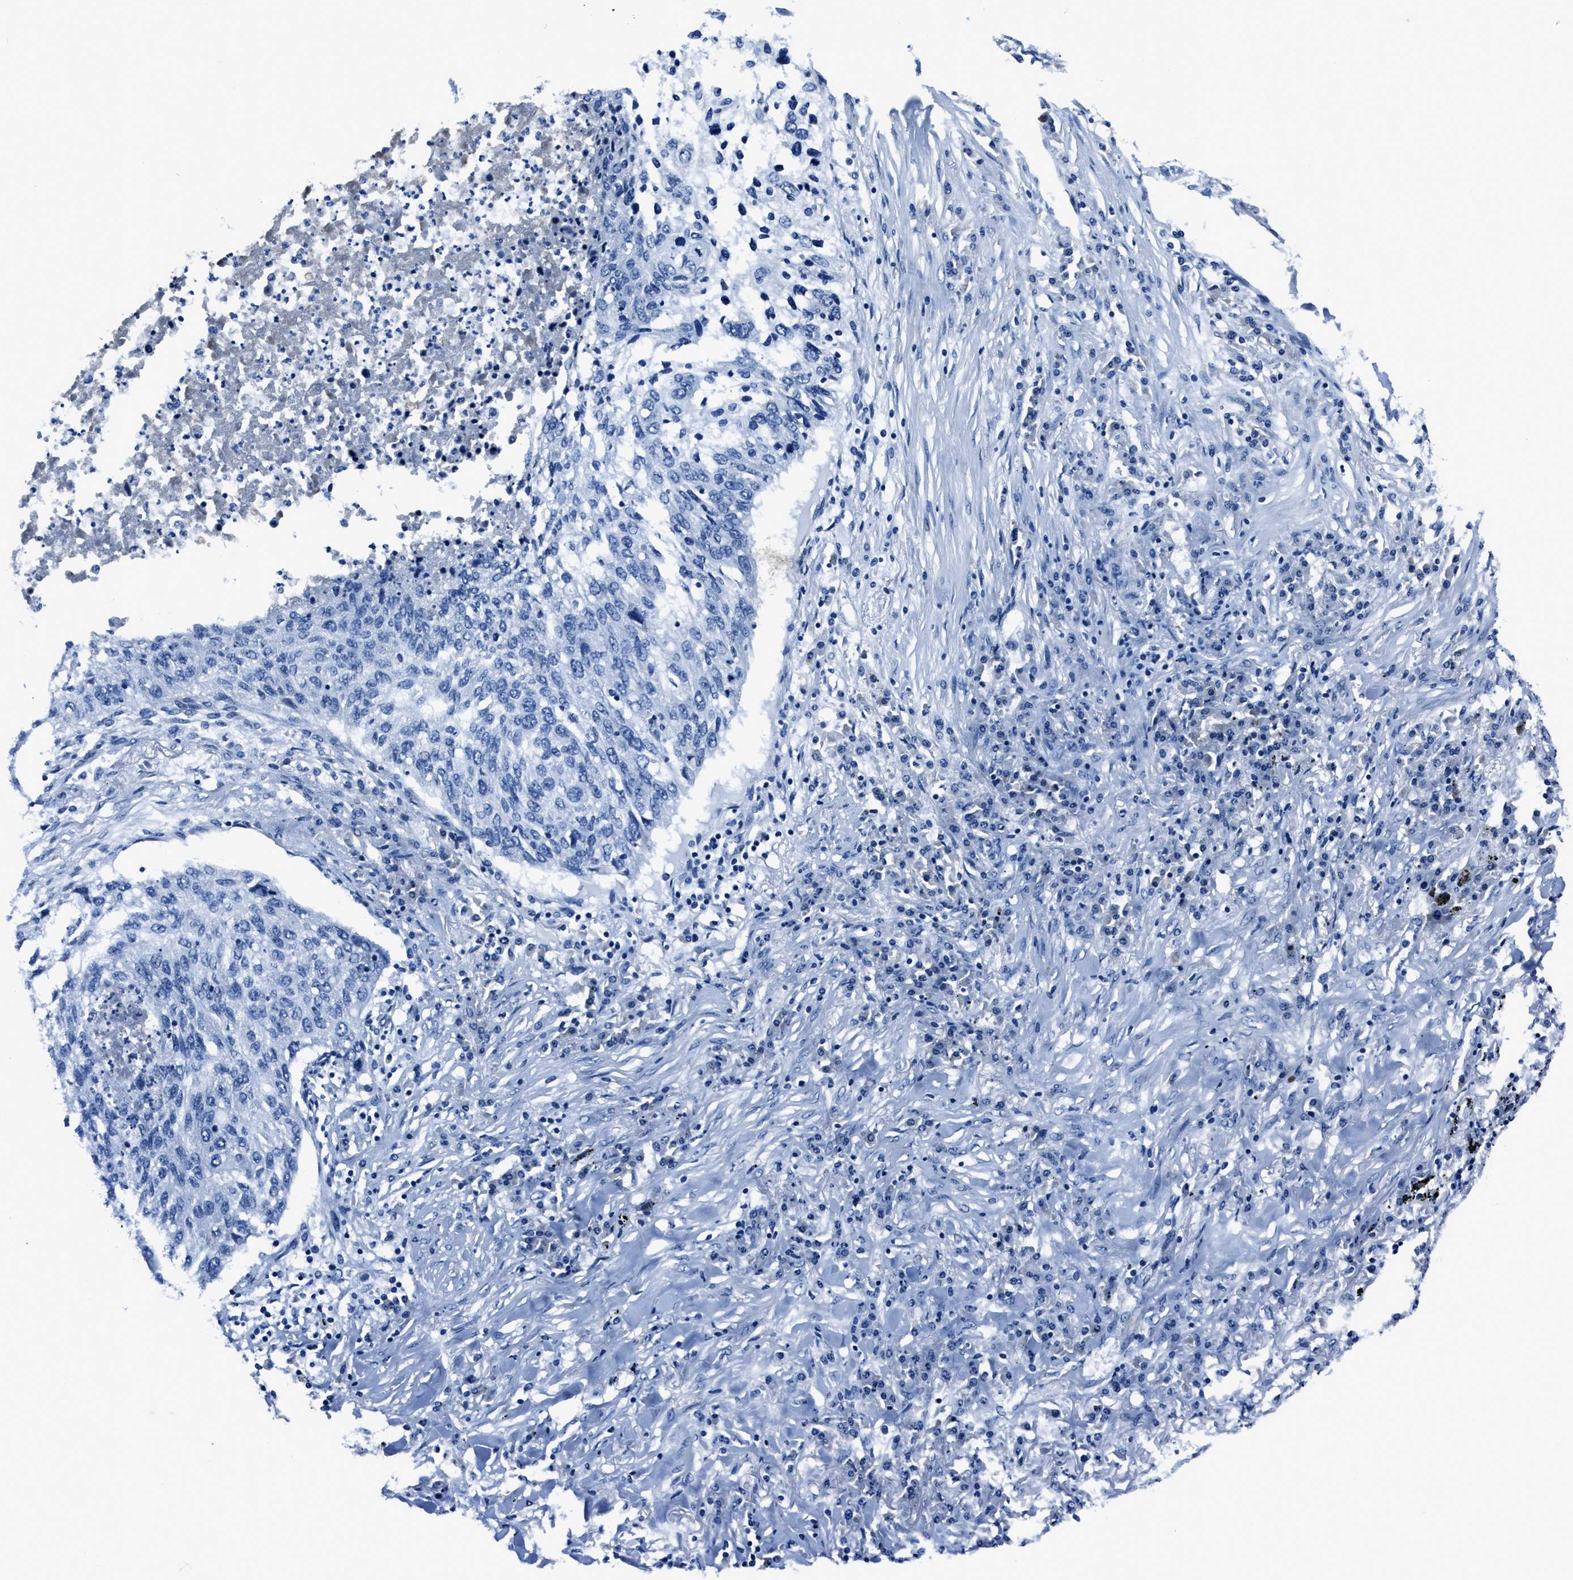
{"staining": {"intensity": "negative", "quantity": "none", "location": "none"}, "tissue": "lung cancer", "cell_type": "Tumor cells", "image_type": "cancer", "snomed": [{"axis": "morphology", "description": "Squamous cell carcinoma, NOS"}, {"axis": "topography", "description": "Lung"}], "caption": "Human lung cancer (squamous cell carcinoma) stained for a protein using immunohistochemistry shows no expression in tumor cells.", "gene": "LMO7", "patient": {"sex": "female", "age": 63}}